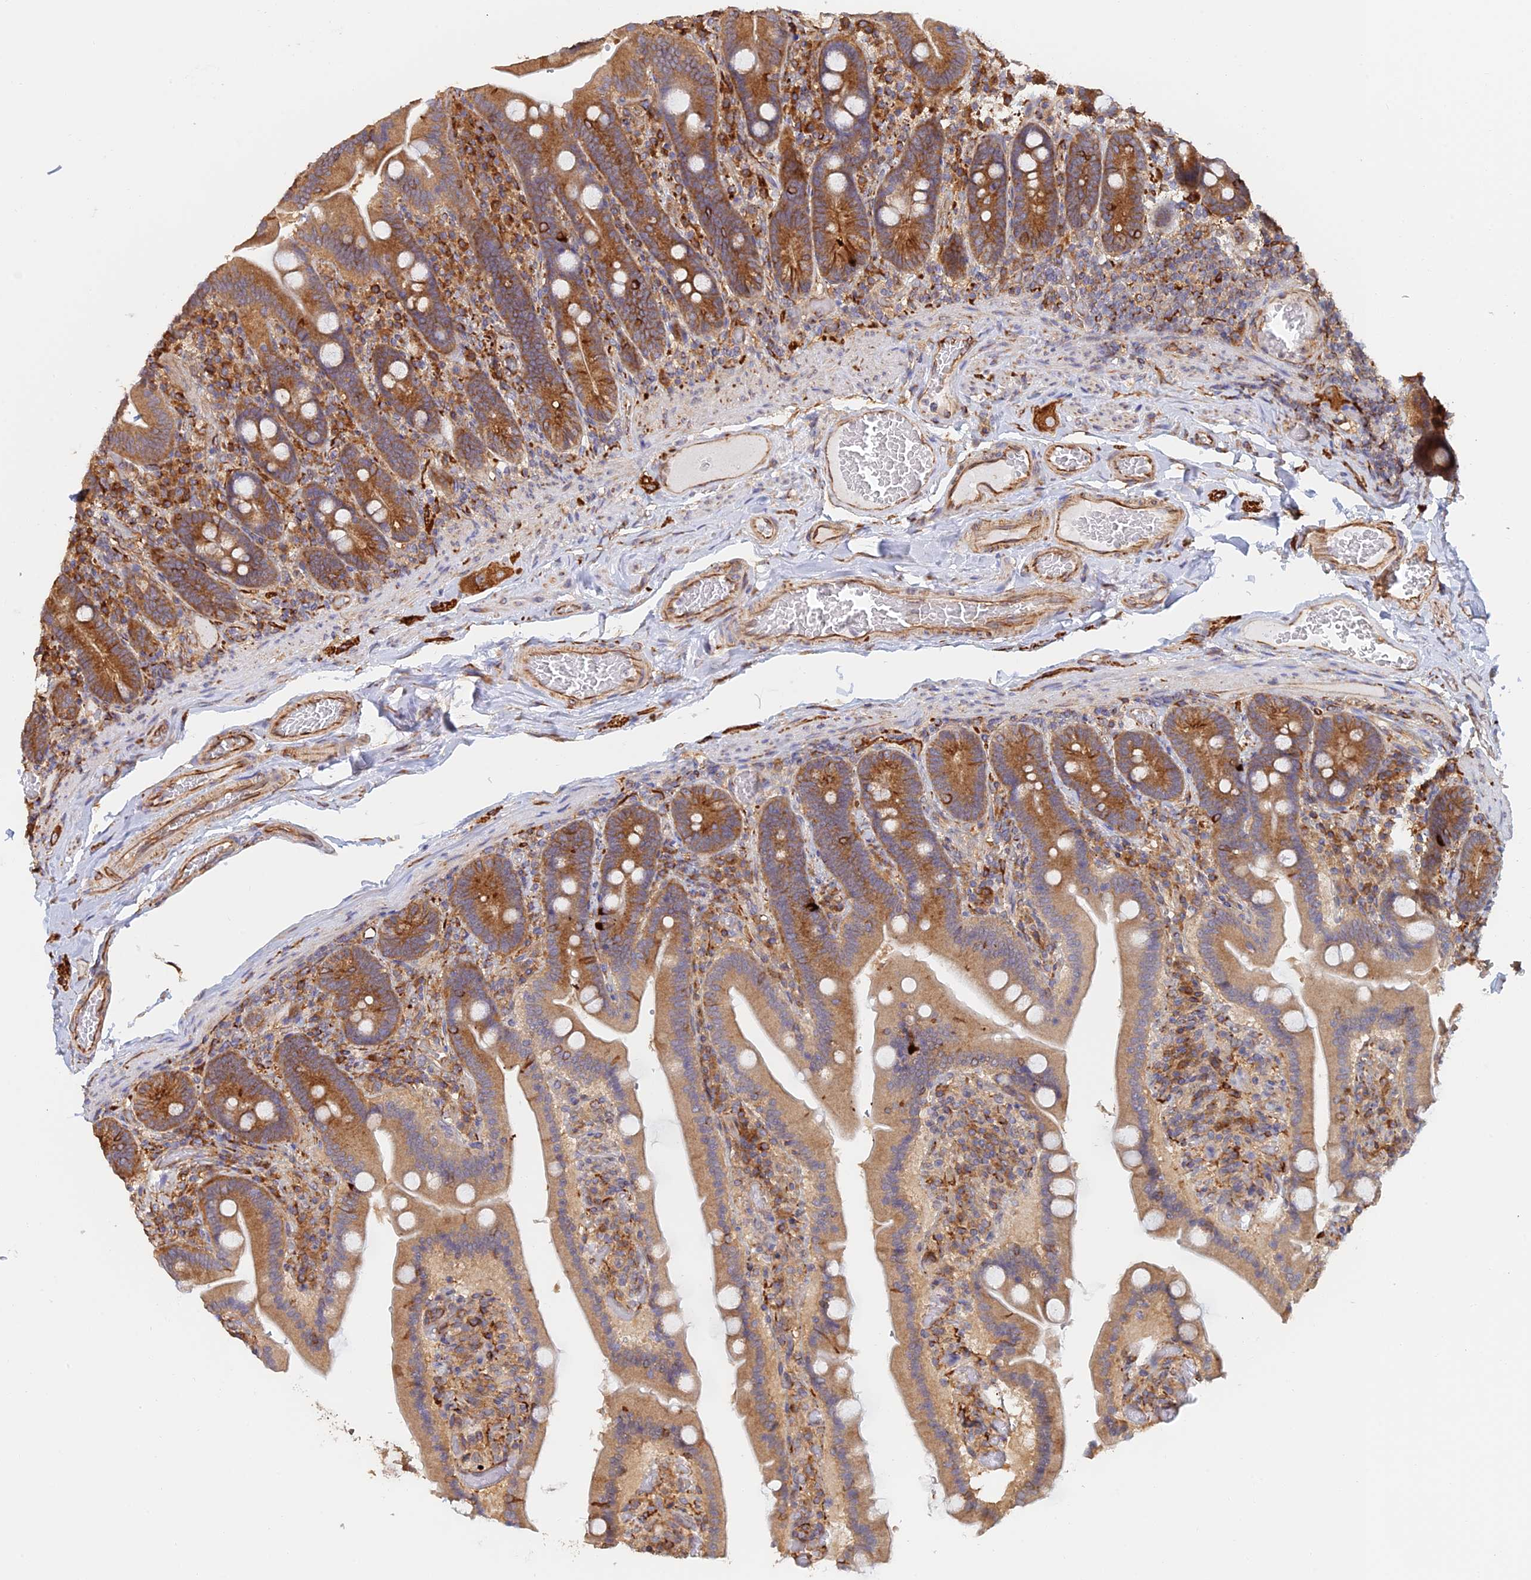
{"staining": {"intensity": "strong", "quantity": "25%-75%", "location": "cytoplasmic/membranous"}, "tissue": "duodenum", "cell_type": "Glandular cells", "image_type": "normal", "snomed": [{"axis": "morphology", "description": "Normal tissue, NOS"}, {"axis": "topography", "description": "Duodenum"}], "caption": "Glandular cells show high levels of strong cytoplasmic/membranous staining in approximately 25%-75% of cells in benign human duodenum. Ihc stains the protein of interest in brown and the nuclei are stained blue.", "gene": "WBP11", "patient": {"sex": "female", "age": 62}}